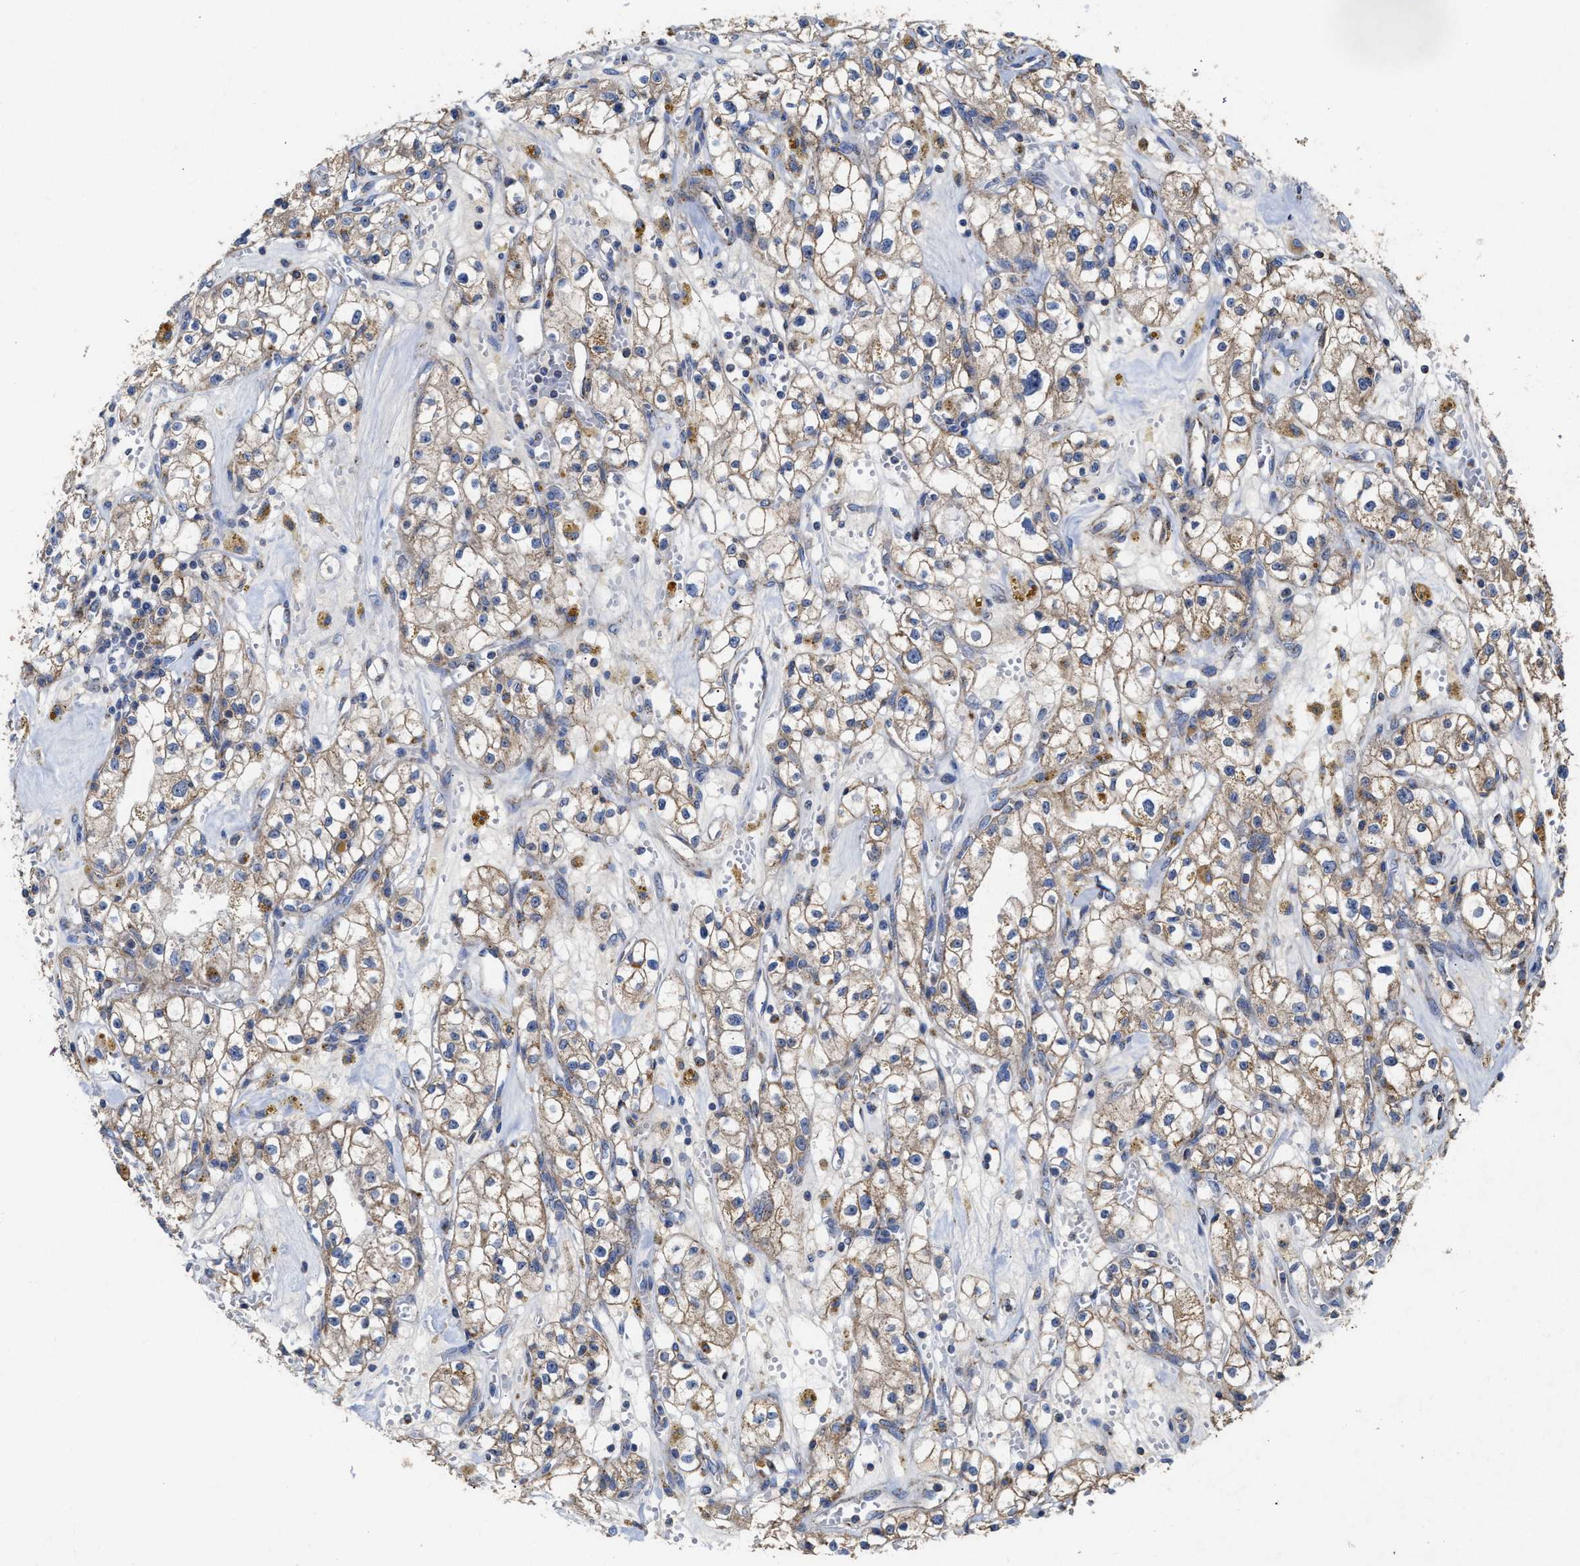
{"staining": {"intensity": "weak", "quantity": ">75%", "location": "cytoplasmic/membranous"}, "tissue": "renal cancer", "cell_type": "Tumor cells", "image_type": "cancer", "snomed": [{"axis": "morphology", "description": "Adenocarcinoma, NOS"}, {"axis": "topography", "description": "Kidney"}], "caption": "A micrograph showing weak cytoplasmic/membranous positivity in about >75% of tumor cells in renal adenocarcinoma, as visualized by brown immunohistochemical staining.", "gene": "MECR", "patient": {"sex": "male", "age": 56}}